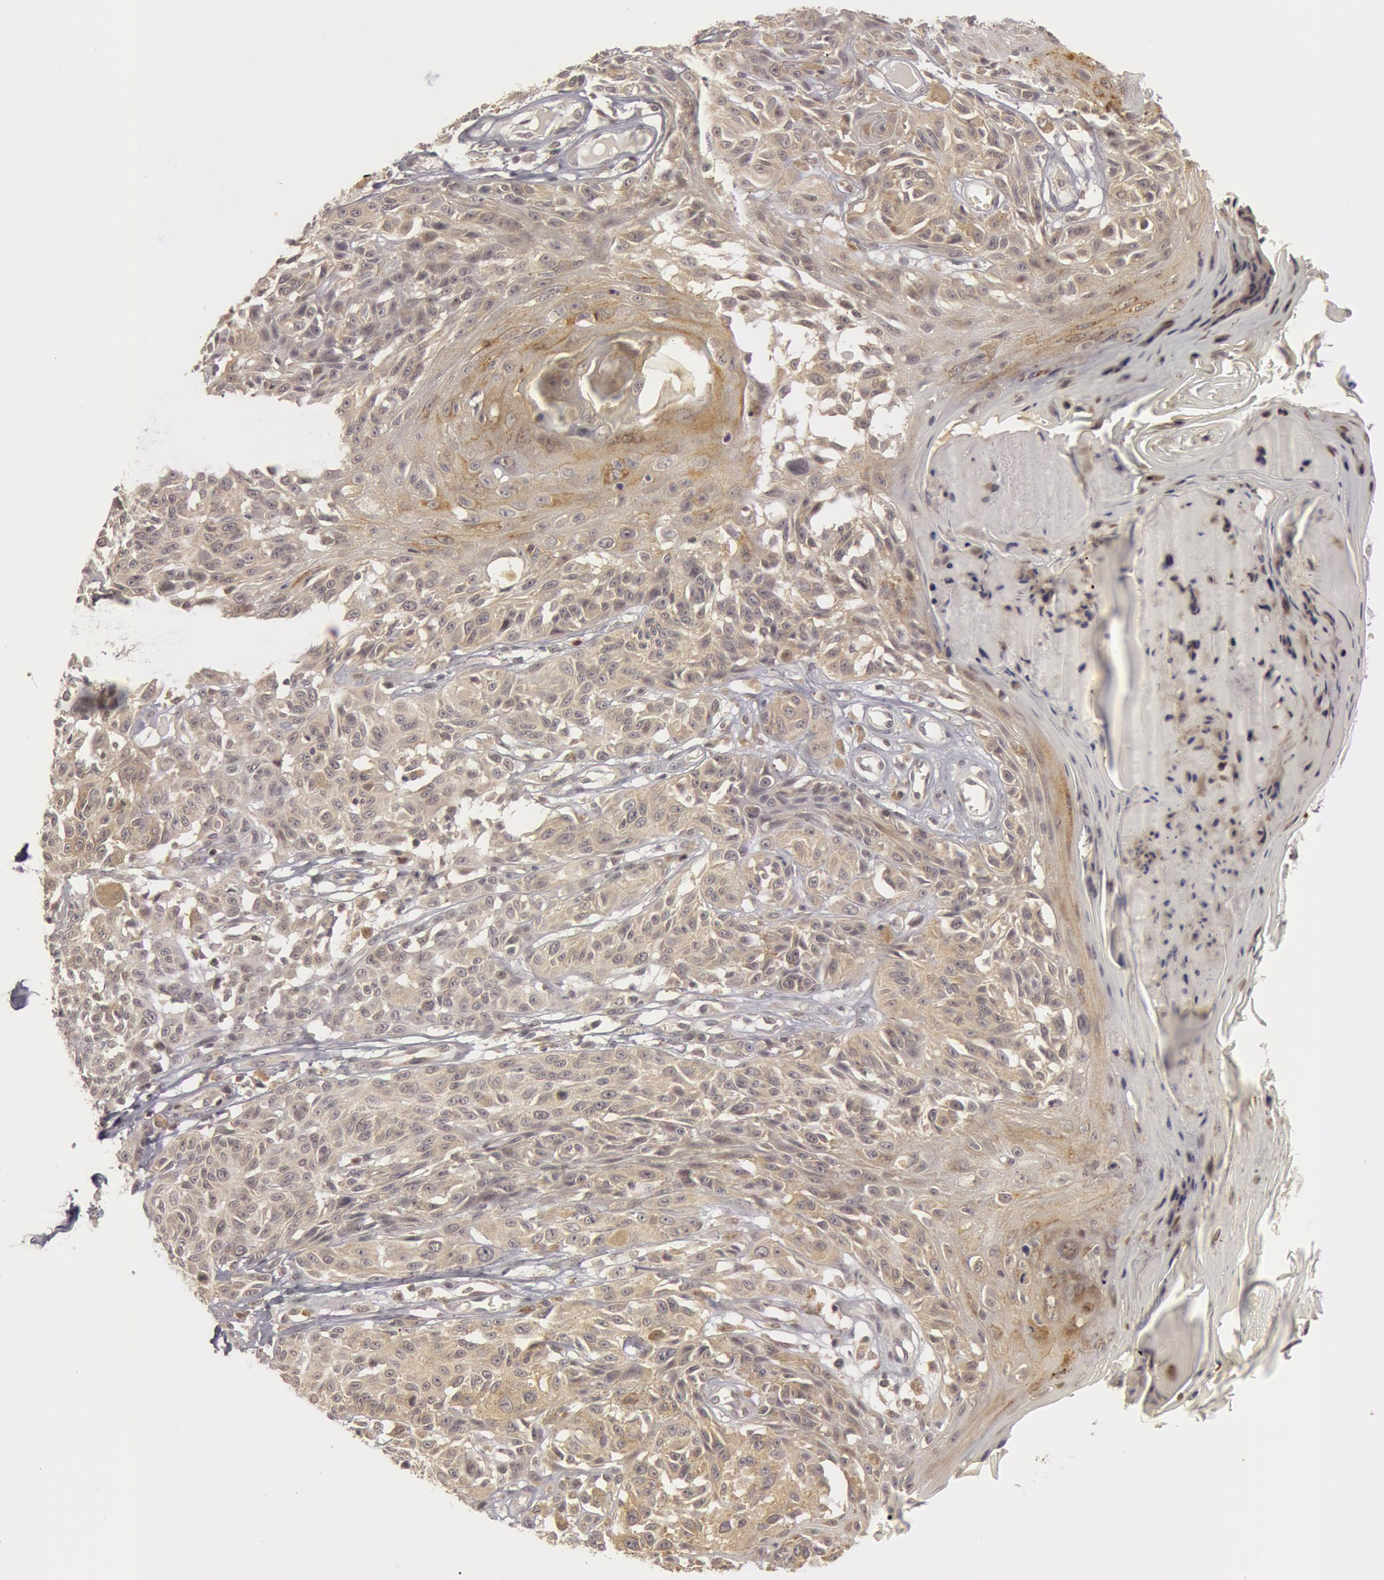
{"staining": {"intensity": "negative", "quantity": "none", "location": "none"}, "tissue": "melanoma", "cell_type": "Tumor cells", "image_type": "cancer", "snomed": [{"axis": "morphology", "description": "Malignant melanoma, NOS"}, {"axis": "topography", "description": "Skin"}], "caption": "Tumor cells show no significant protein staining in melanoma.", "gene": "OASL", "patient": {"sex": "female", "age": 77}}